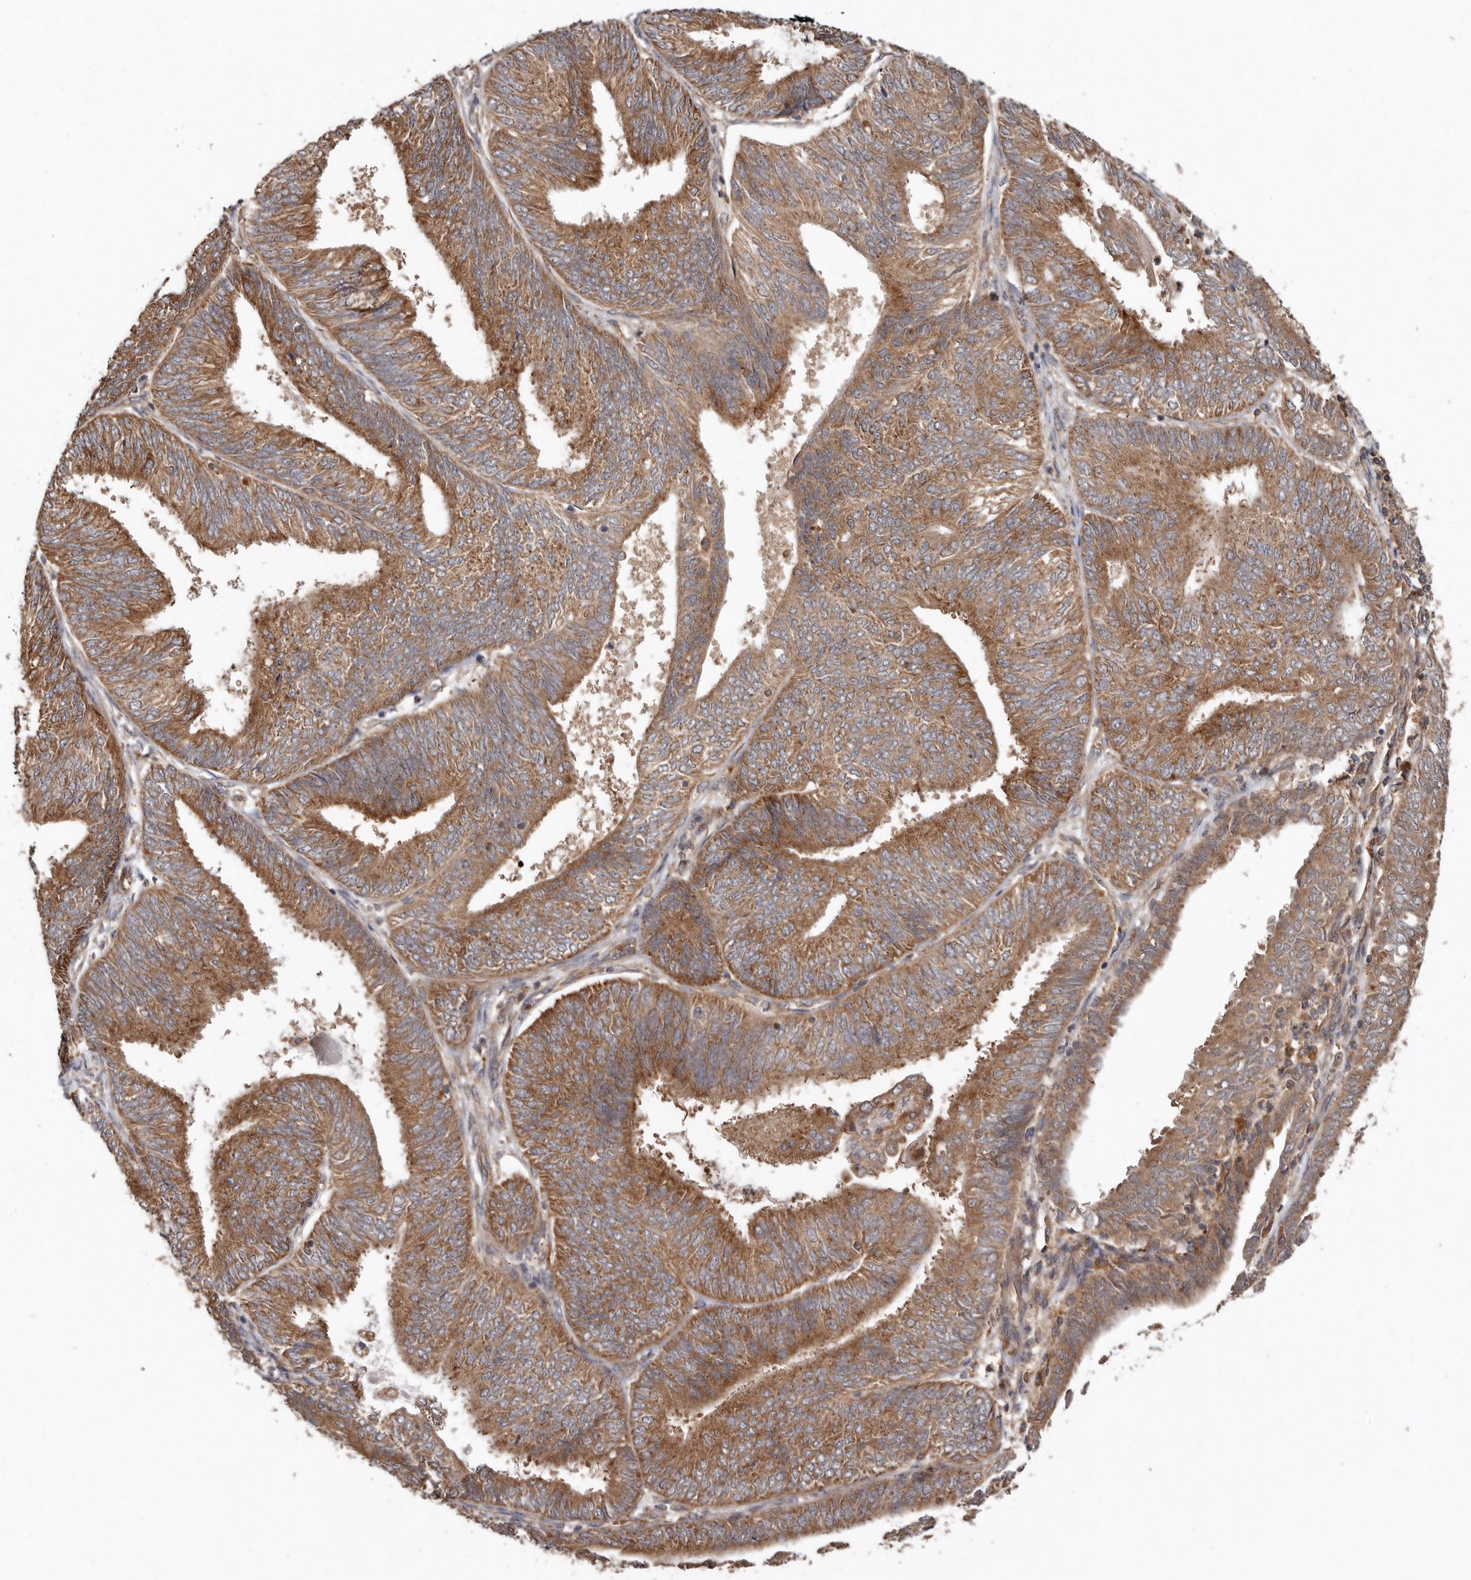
{"staining": {"intensity": "moderate", "quantity": ">75%", "location": "cytoplasmic/membranous"}, "tissue": "endometrial cancer", "cell_type": "Tumor cells", "image_type": "cancer", "snomed": [{"axis": "morphology", "description": "Adenocarcinoma, NOS"}, {"axis": "topography", "description": "Endometrium"}], "caption": "An IHC photomicrograph of tumor tissue is shown. Protein staining in brown shows moderate cytoplasmic/membranous positivity in adenocarcinoma (endometrial) within tumor cells.", "gene": "GOT1L1", "patient": {"sex": "female", "age": 58}}